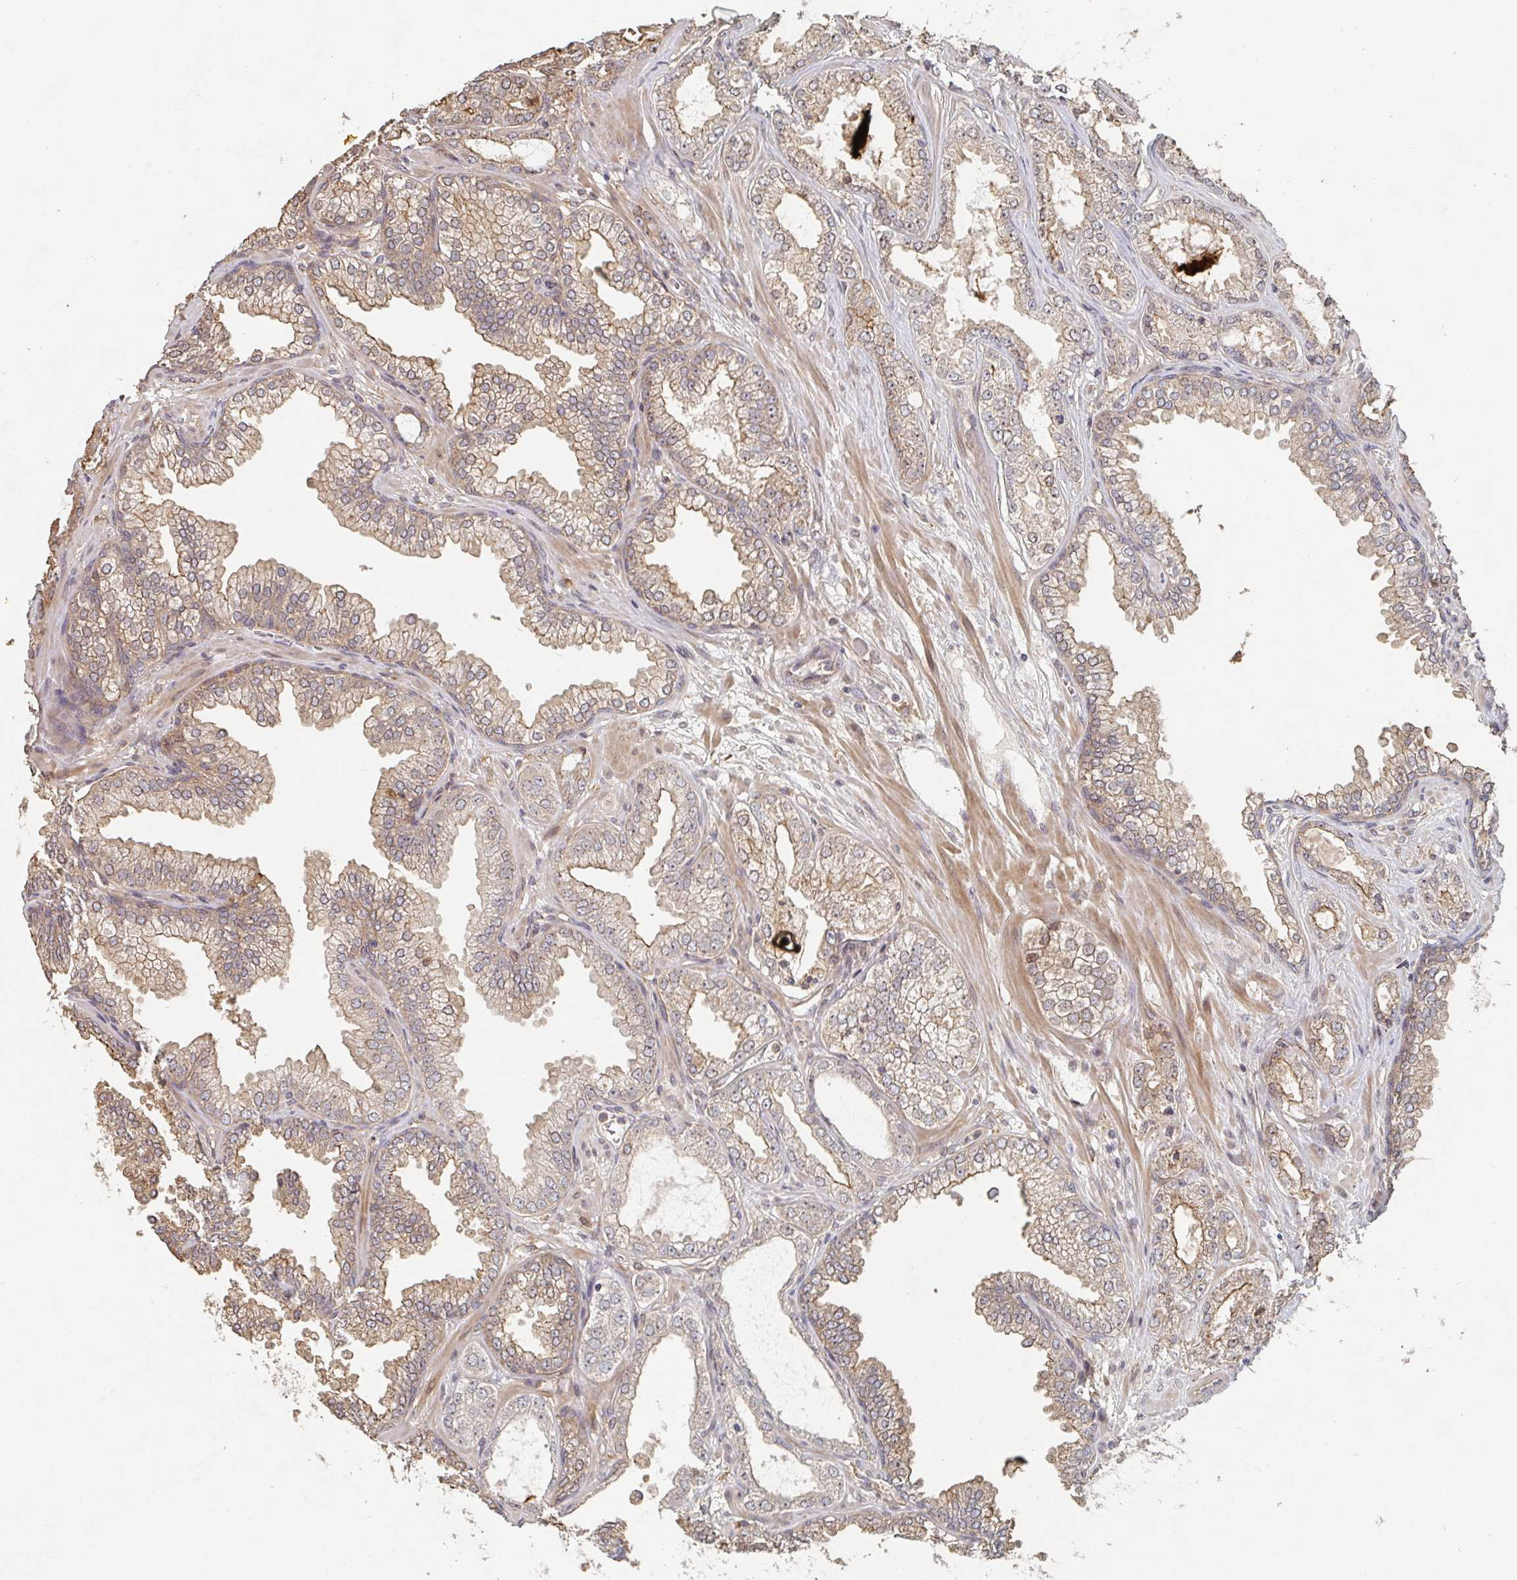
{"staining": {"intensity": "moderate", "quantity": ">75%", "location": "cytoplasmic/membranous"}, "tissue": "prostate cancer", "cell_type": "Tumor cells", "image_type": "cancer", "snomed": [{"axis": "morphology", "description": "Adenocarcinoma, Medium grade"}, {"axis": "topography", "description": "Prostate"}], "caption": "This photomicrograph displays prostate cancer (medium-grade adenocarcinoma) stained with IHC to label a protein in brown. The cytoplasmic/membranous of tumor cells show moderate positivity for the protein. Nuclei are counter-stained blue.", "gene": "PTEN", "patient": {"sex": "male", "age": 57}}